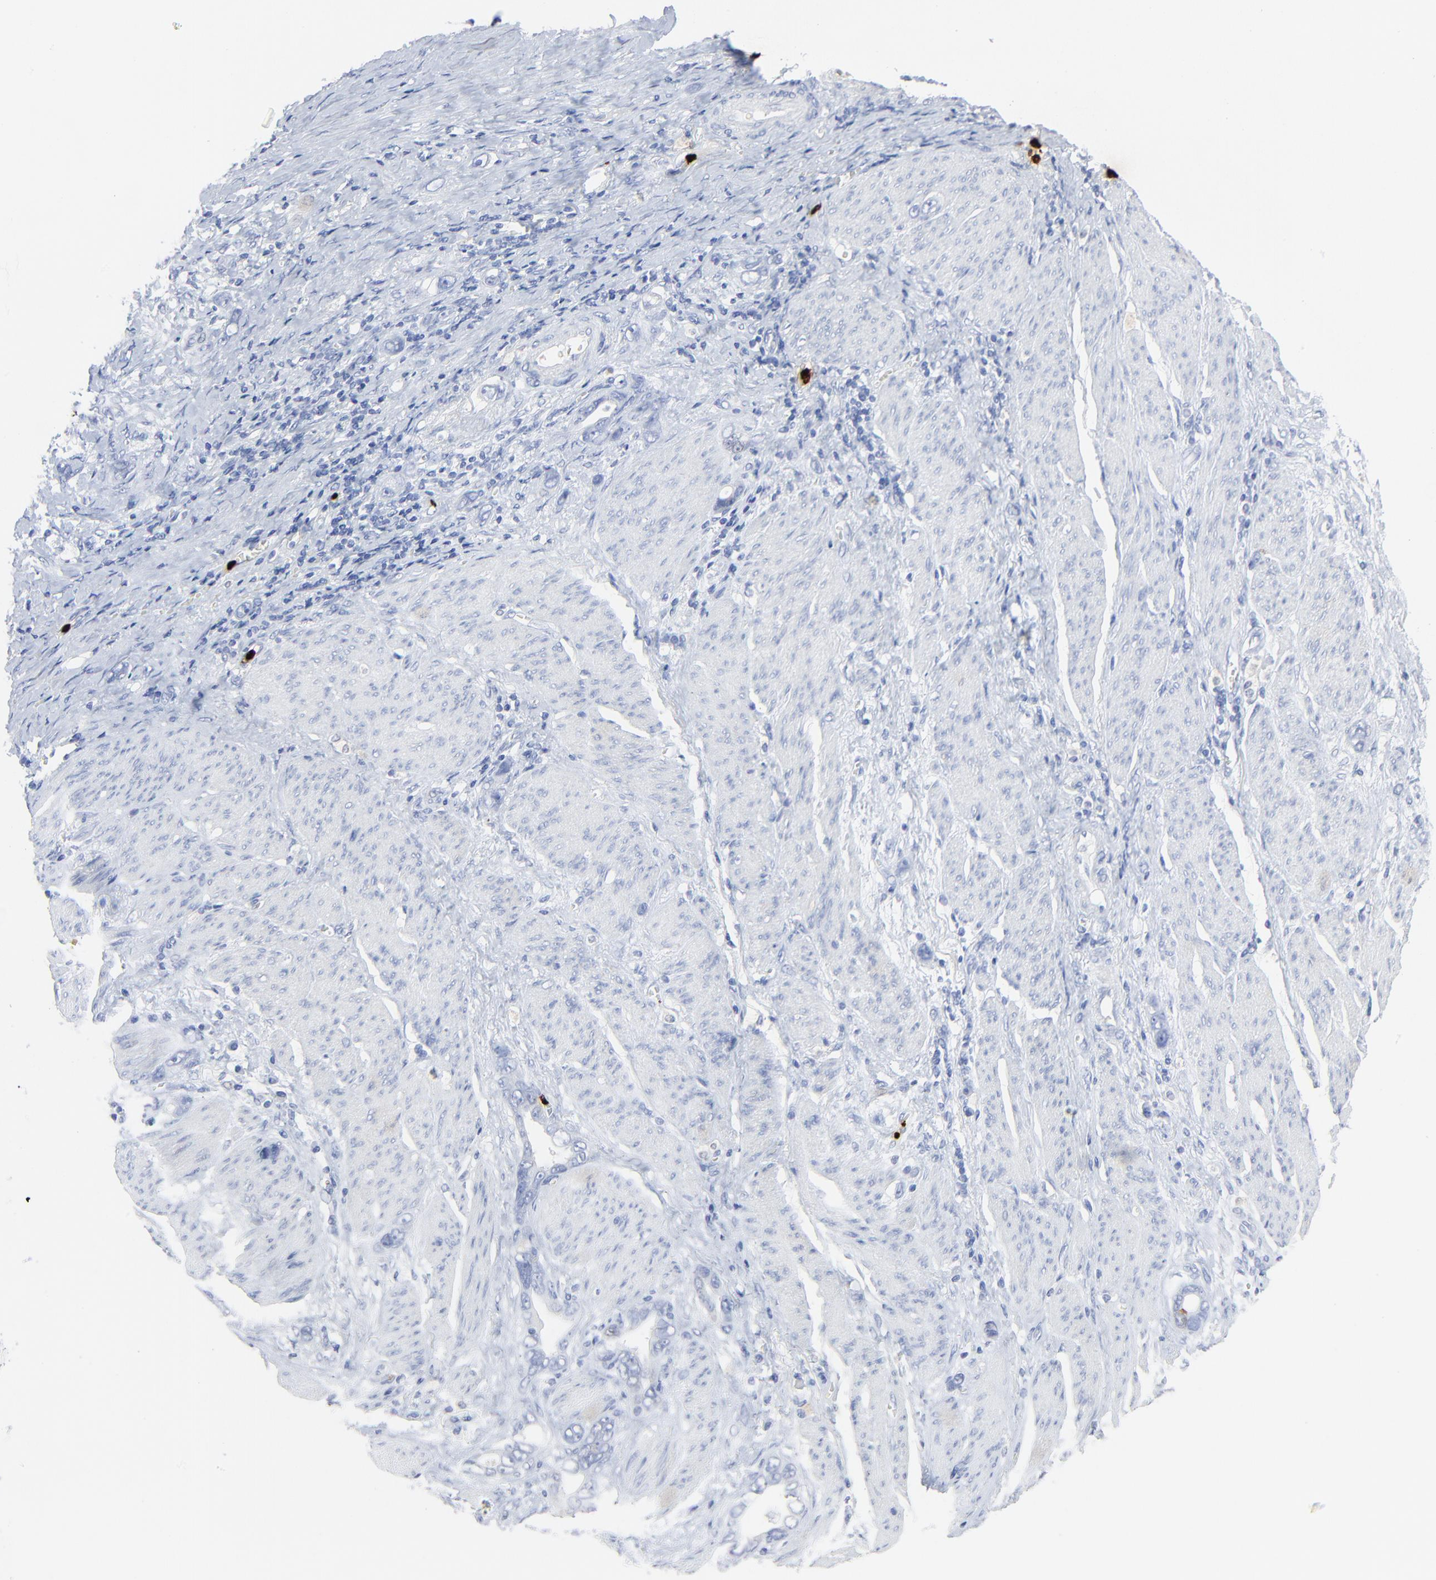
{"staining": {"intensity": "negative", "quantity": "none", "location": "none"}, "tissue": "stomach cancer", "cell_type": "Tumor cells", "image_type": "cancer", "snomed": [{"axis": "morphology", "description": "Adenocarcinoma, NOS"}, {"axis": "topography", "description": "Stomach"}], "caption": "Immunohistochemical staining of adenocarcinoma (stomach) reveals no significant positivity in tumor cells. (Immunohistochemistry (ihc), brightfield microscopy, high magnification).", "gene": "LCN2", "patient": {"sex": "male", "age": 78}}